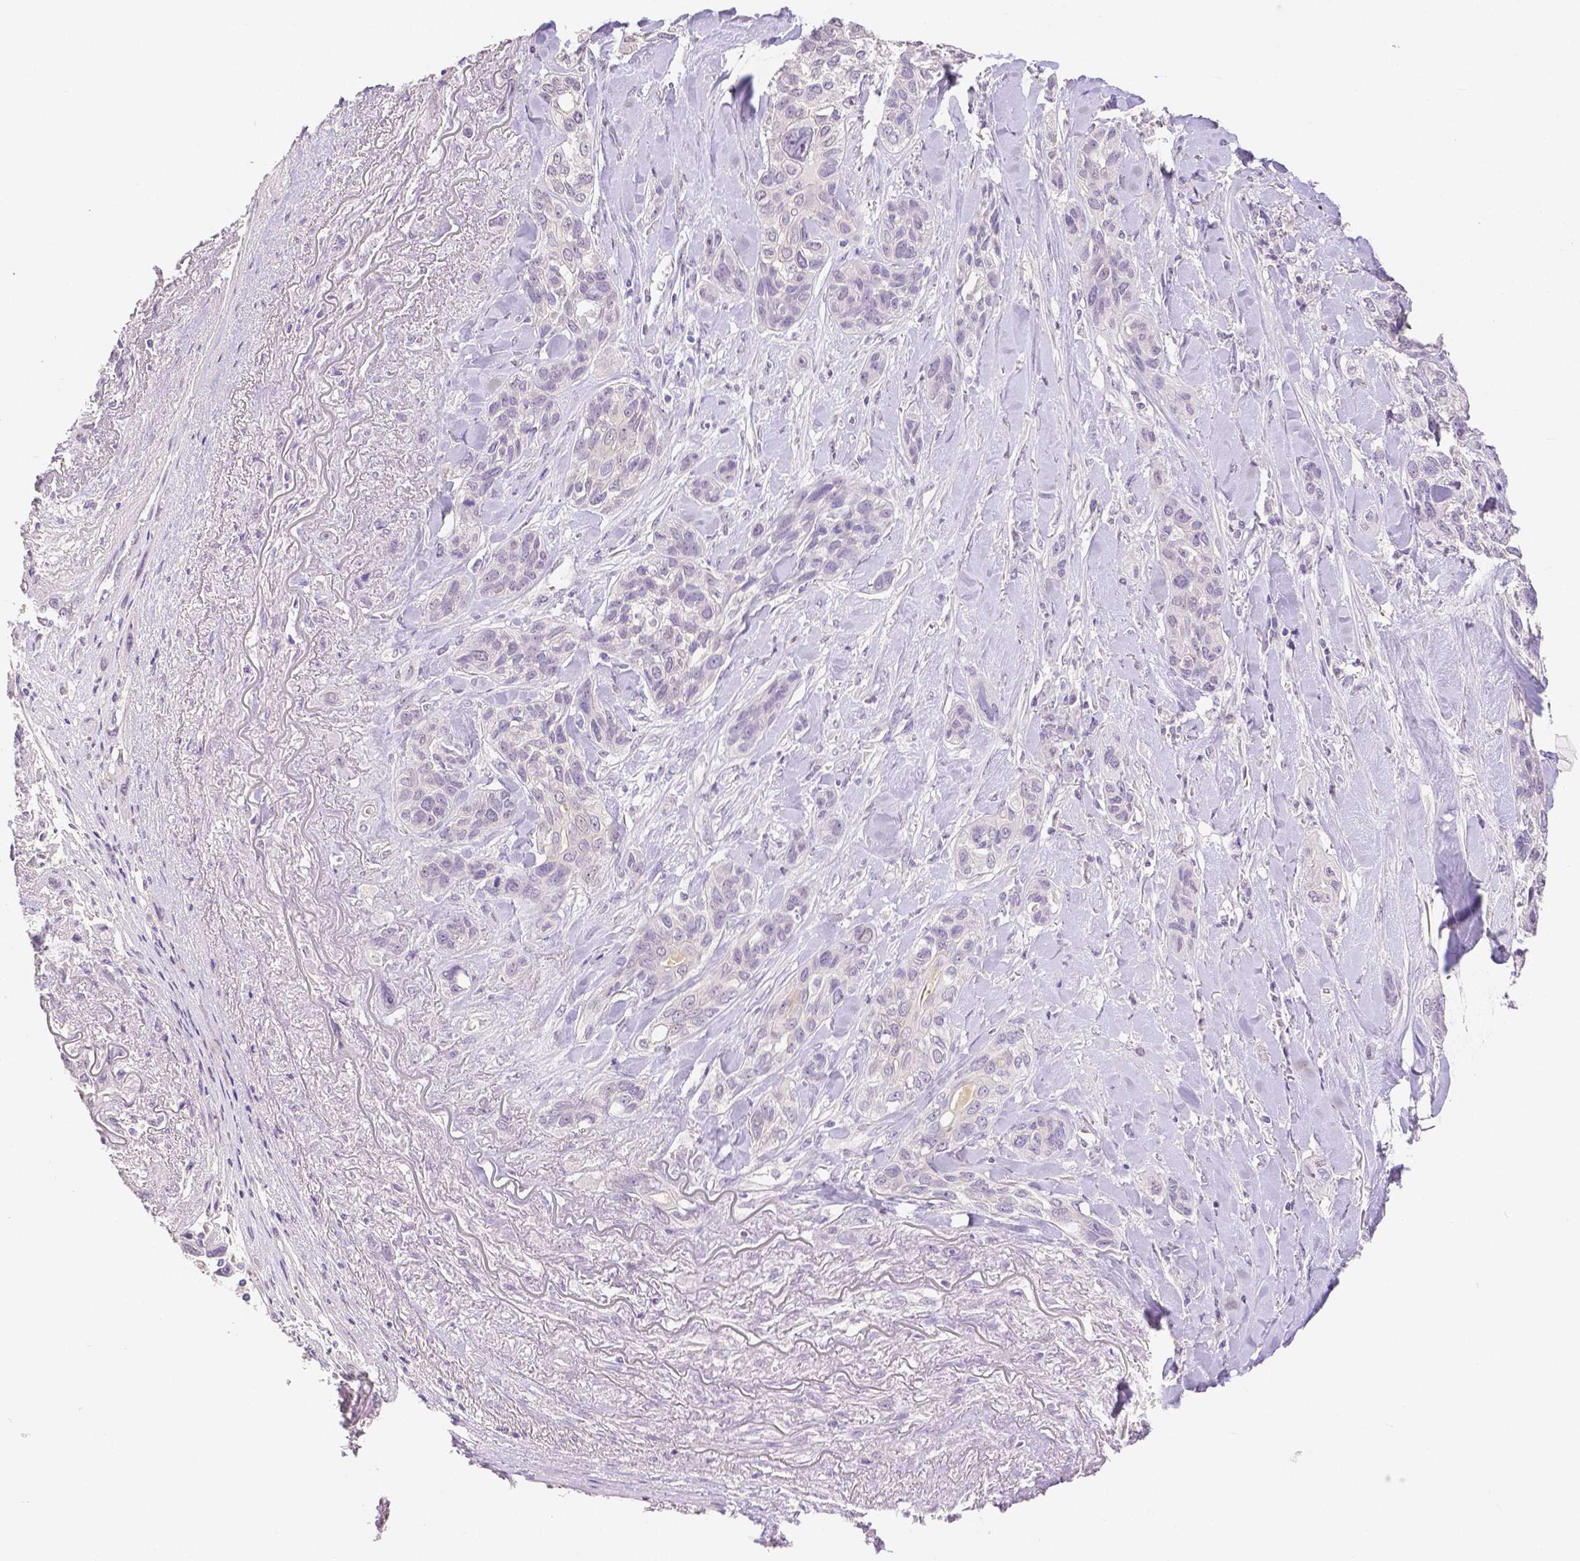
{"staining": {"intensity": "negative", "quantity": "none", "location": "none"}, "tissue": "lung cancer", "cell_type": "Tumor cells", "image_type": "cancer", "snomed": [{"axis": "morphology", "description": "Squamous cell carcinoma, NOS"}, {"axis": "topography", "description": "Lung"}], "caption": "A micrograph of human squamous cell carcinoma (lung) is negative for staining in tumor cells.", "gene": "OCLN", "patient": {"sex": "female", "age": 70}}